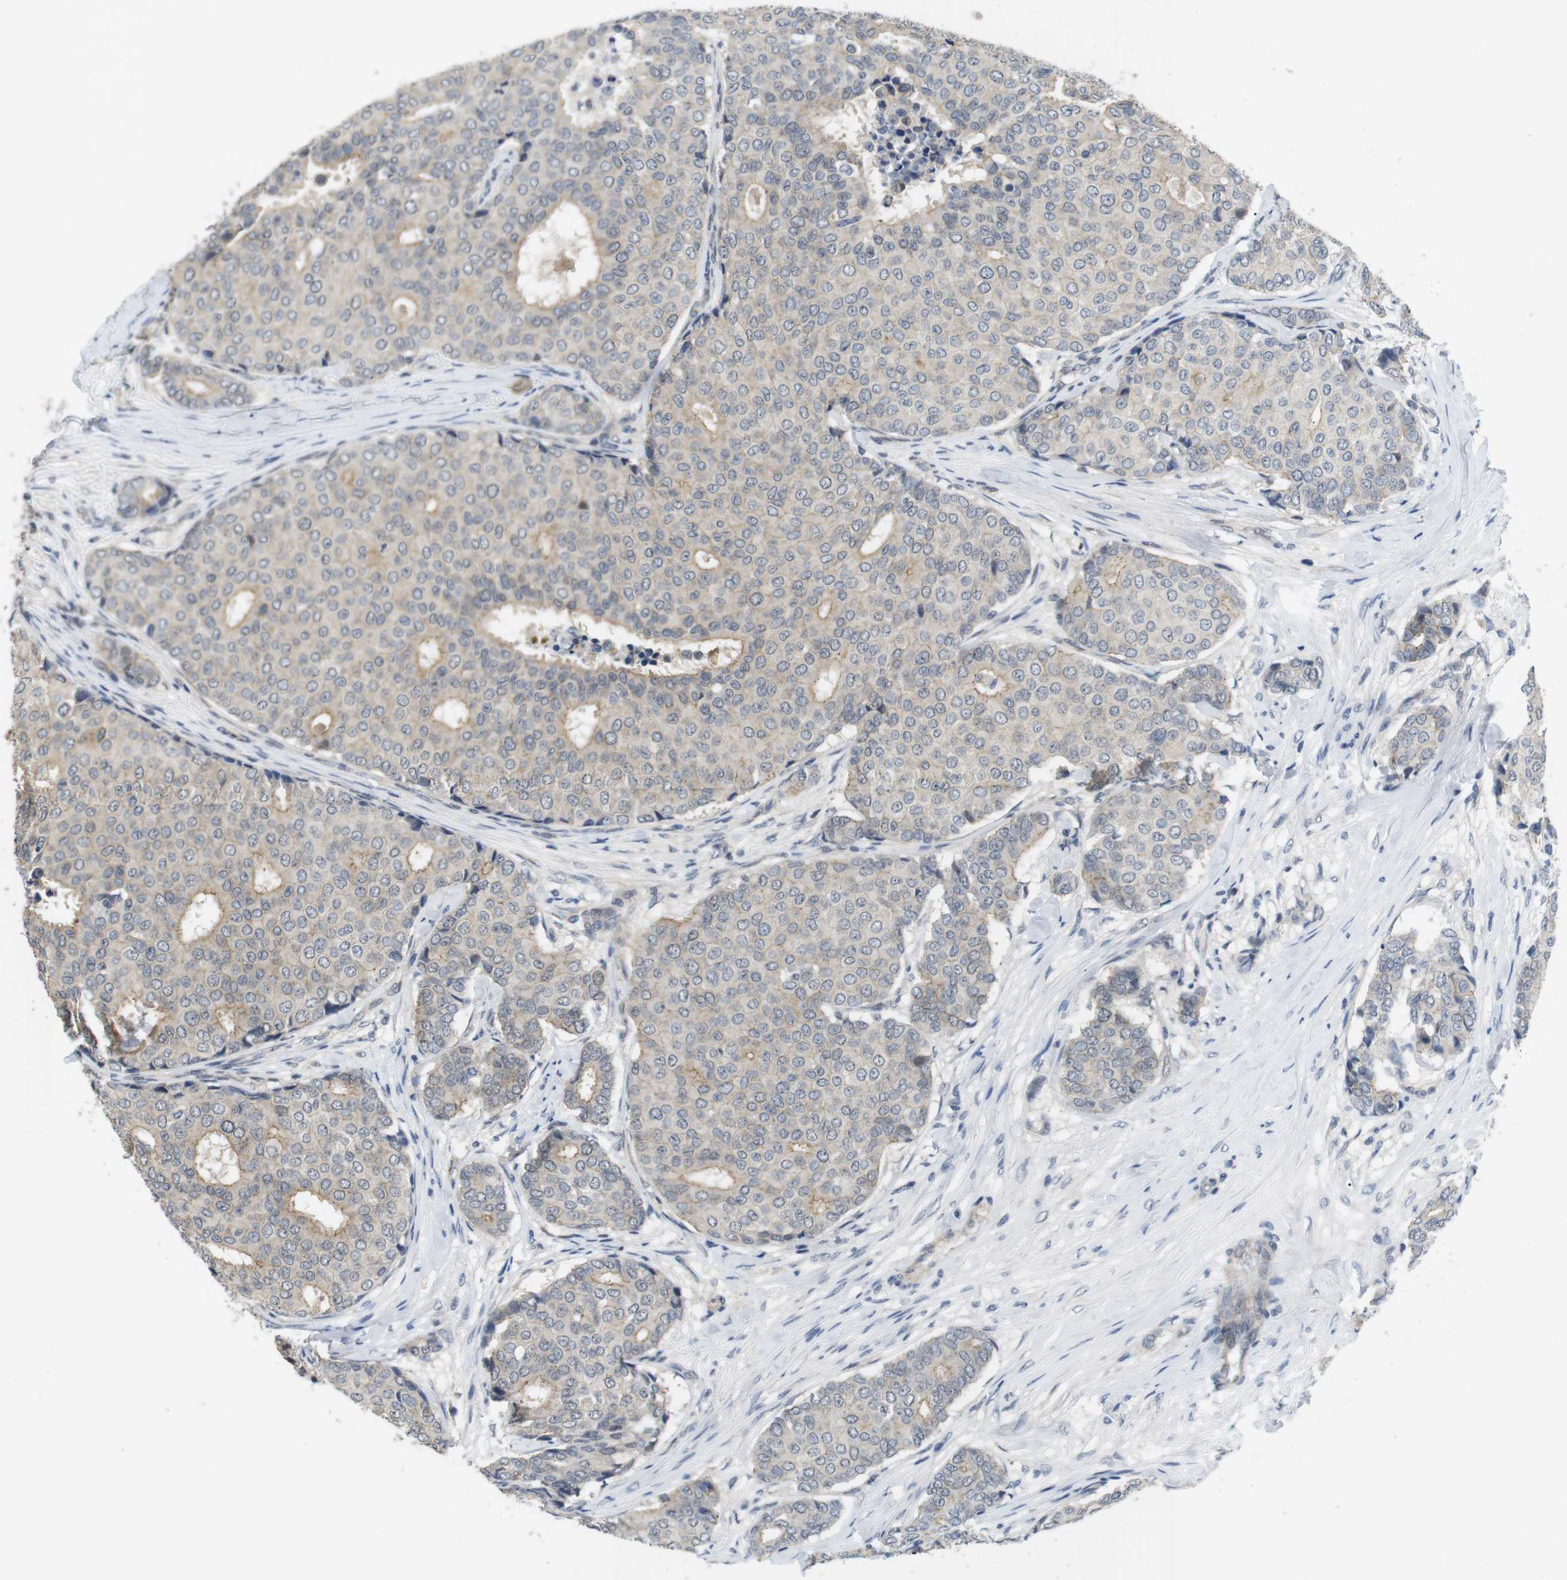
{"staining": {"intensity": "weak", "quantity": "<25%", "location": "cytoplasmic/membranous"}, "tissue": "breast cancer", "cell_type": "Tumor cells", "image_type": "cancer", "snomed": [{"axis": "morphology", "description": "Duct carcinoma"}, {"axis": "topography", "description": "Breast"}], "caption": "The micrograph exhibits no staining of tumor cells in breast invasive ductal carcinoma.", "gene": "NECTIN1", "patient": {"sex": "female", "age": 75}}